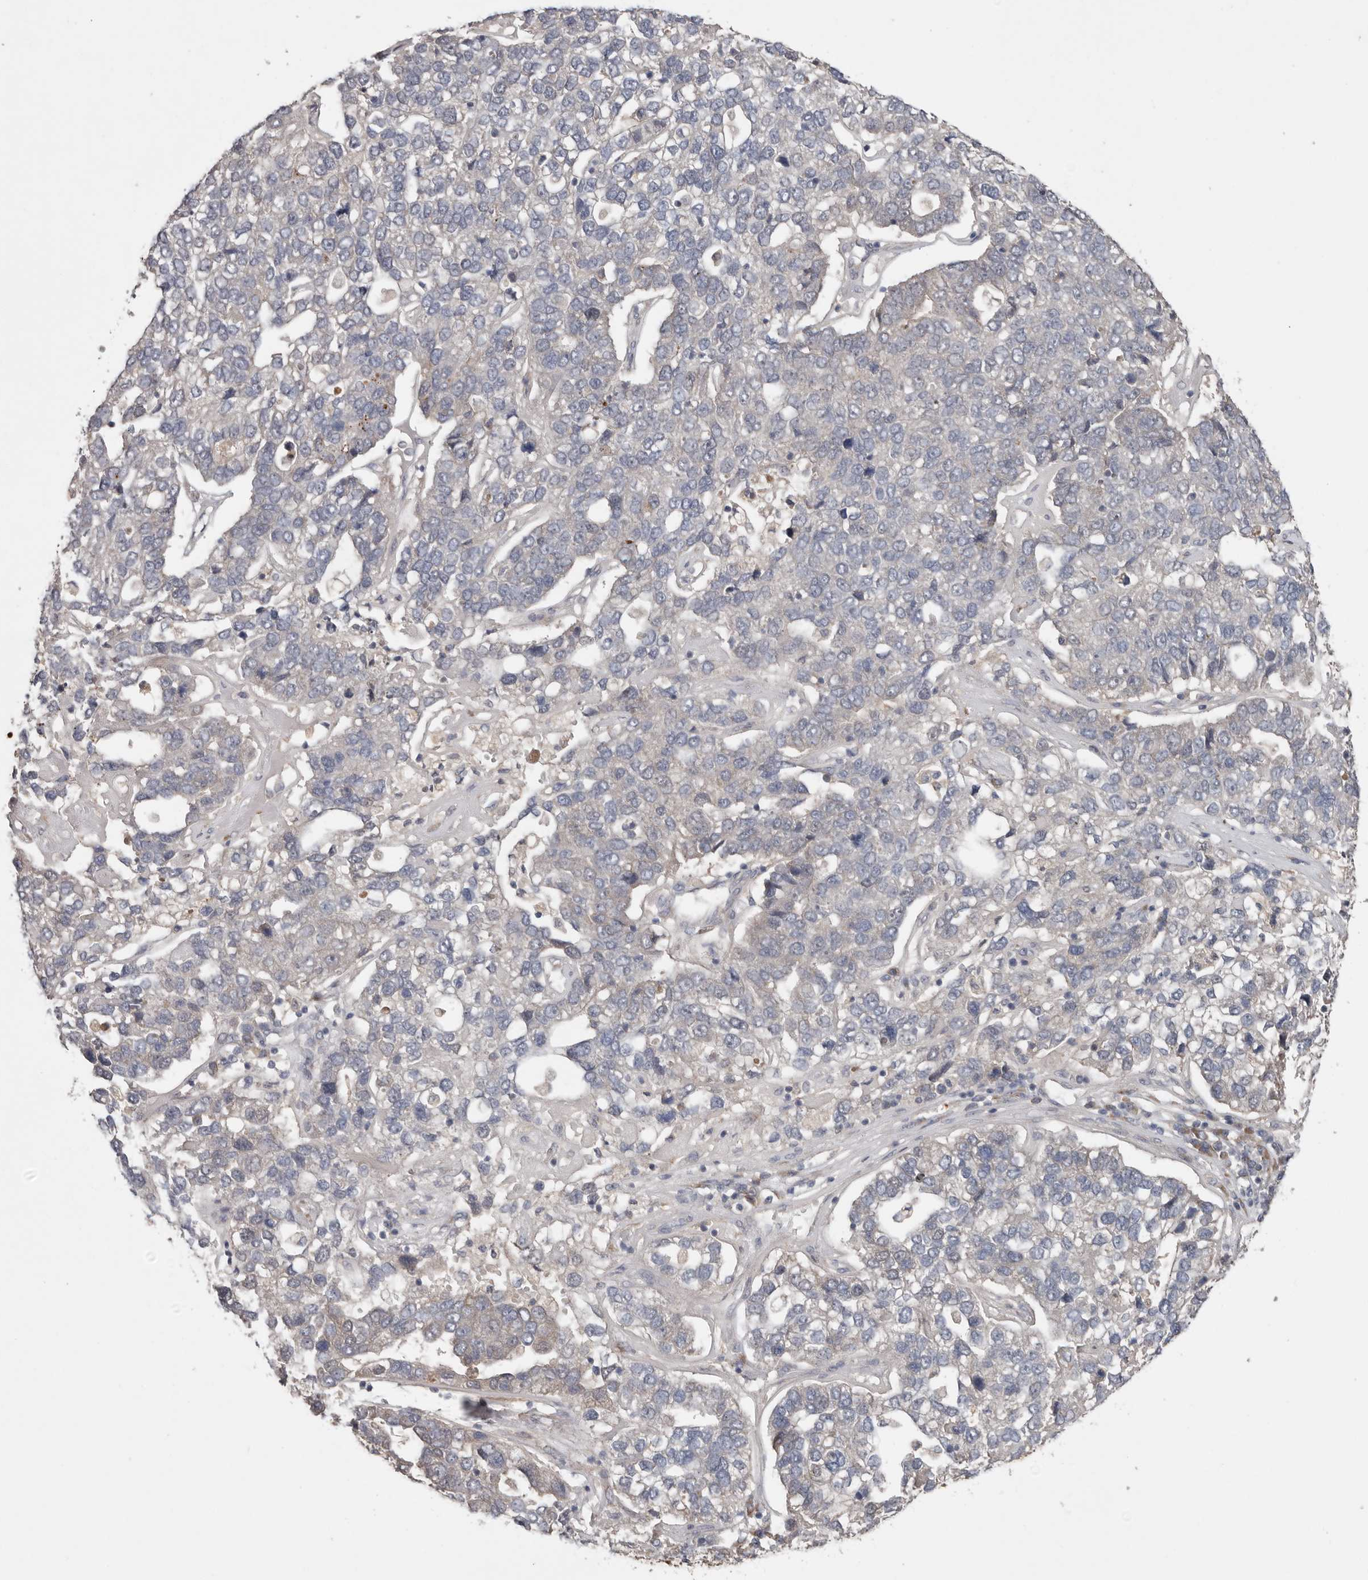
{"staining": {"intensity": "negative", "quantity": "none", "location": "none"}, "tissue": "pancreatic cancer", "cell_type": "Tumor cells", "image_type": "cancer", "snomed": [{"axis": "morphology", "description": "Adenocarcinoma, NOS"}, {"axis": "topography", "description": "Pancreas"}], "caption": "A micrograph of pancreatic cancer (adenocarcinoma) stained for a protein exhibits no brown staining in tumor cells.", "gene": "CHML", "patient": {"sex": "female", "age": 61}}